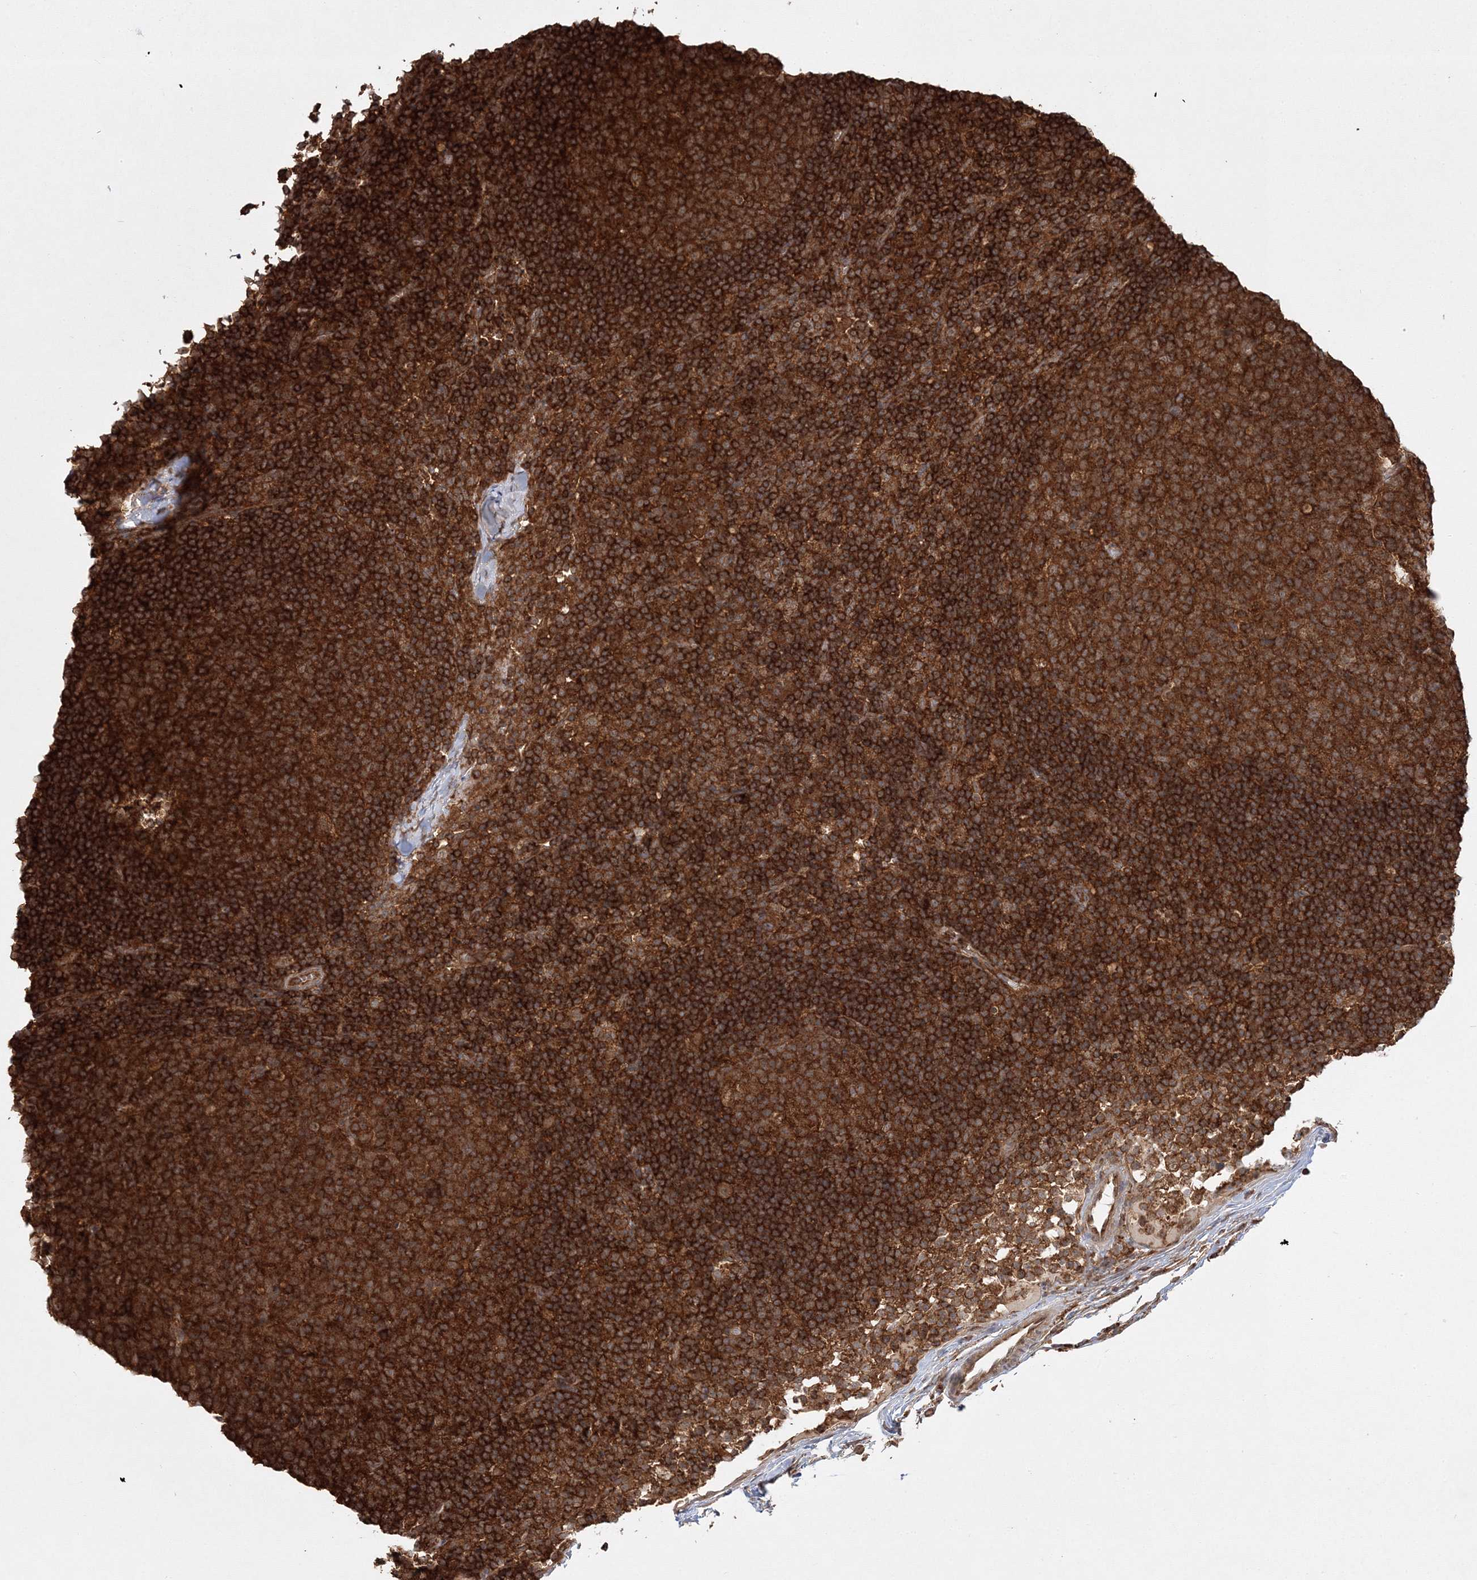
{"staining": {"intensity": "strong", "quantity": ">75%", "location": "cytoplasmic/membranous"}, "tissue": "lymph node", "cell_type": "Germinal center cells", "image_type": "normal", "snomed": [{"axis": "morphology", "description": "Normal tissue, NOS"}, {"axis": "morphology", "description": "Inflammation, NOS"}, {"axis": "topography", "description": "Lymph node"}], "caption": "High-power microscopy captured an immunohistochemistry photomicrograph of benign lymph node, revealing strong cytoplasmic/membranous expression in about >75% of germinal center cells.", "gene": "WDR37", "patient": {"sex": "male", "age": 55}}